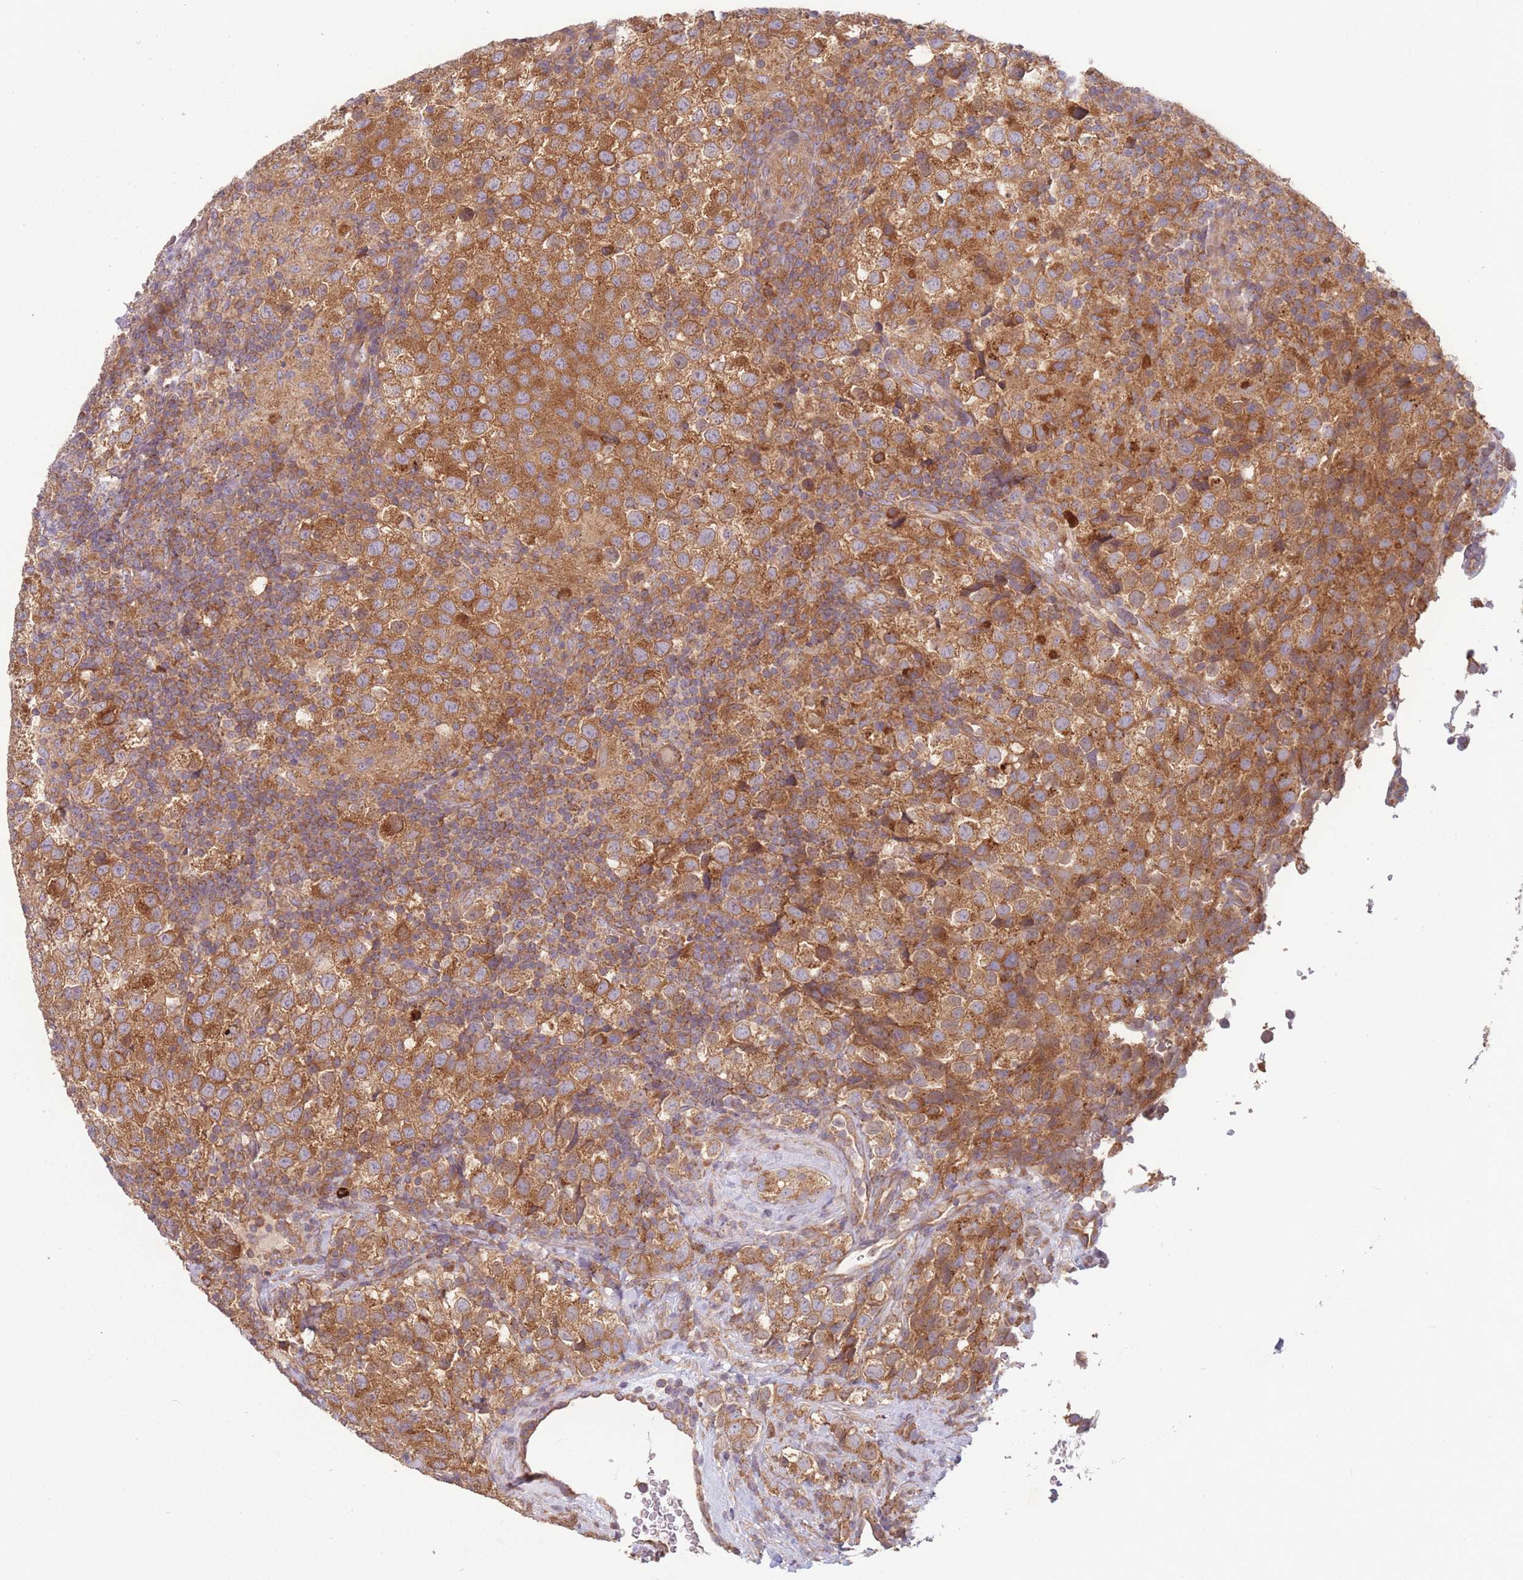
{"staining": {"intensity": "moderate", "quantity": ">75%", "location": "cytoplasmic/membranous"}, "tissue": "testis cancer", "cell_type": "Tumor cells", "image_type": "cancer", "snomed": [{"axis": "morphology", "description": "Seminoma, NOS"}, {"axis": "topography", "description": "Testis"}], "caption": "About >75% of tumor cells in human seminoma (testis) demonstrate moderate cytoplasmic/membranous protein staining as visualized by brown immunohistochemical staining.", "gene": "WASHC2A", "patient": {"sex": "male", "age": 34}}